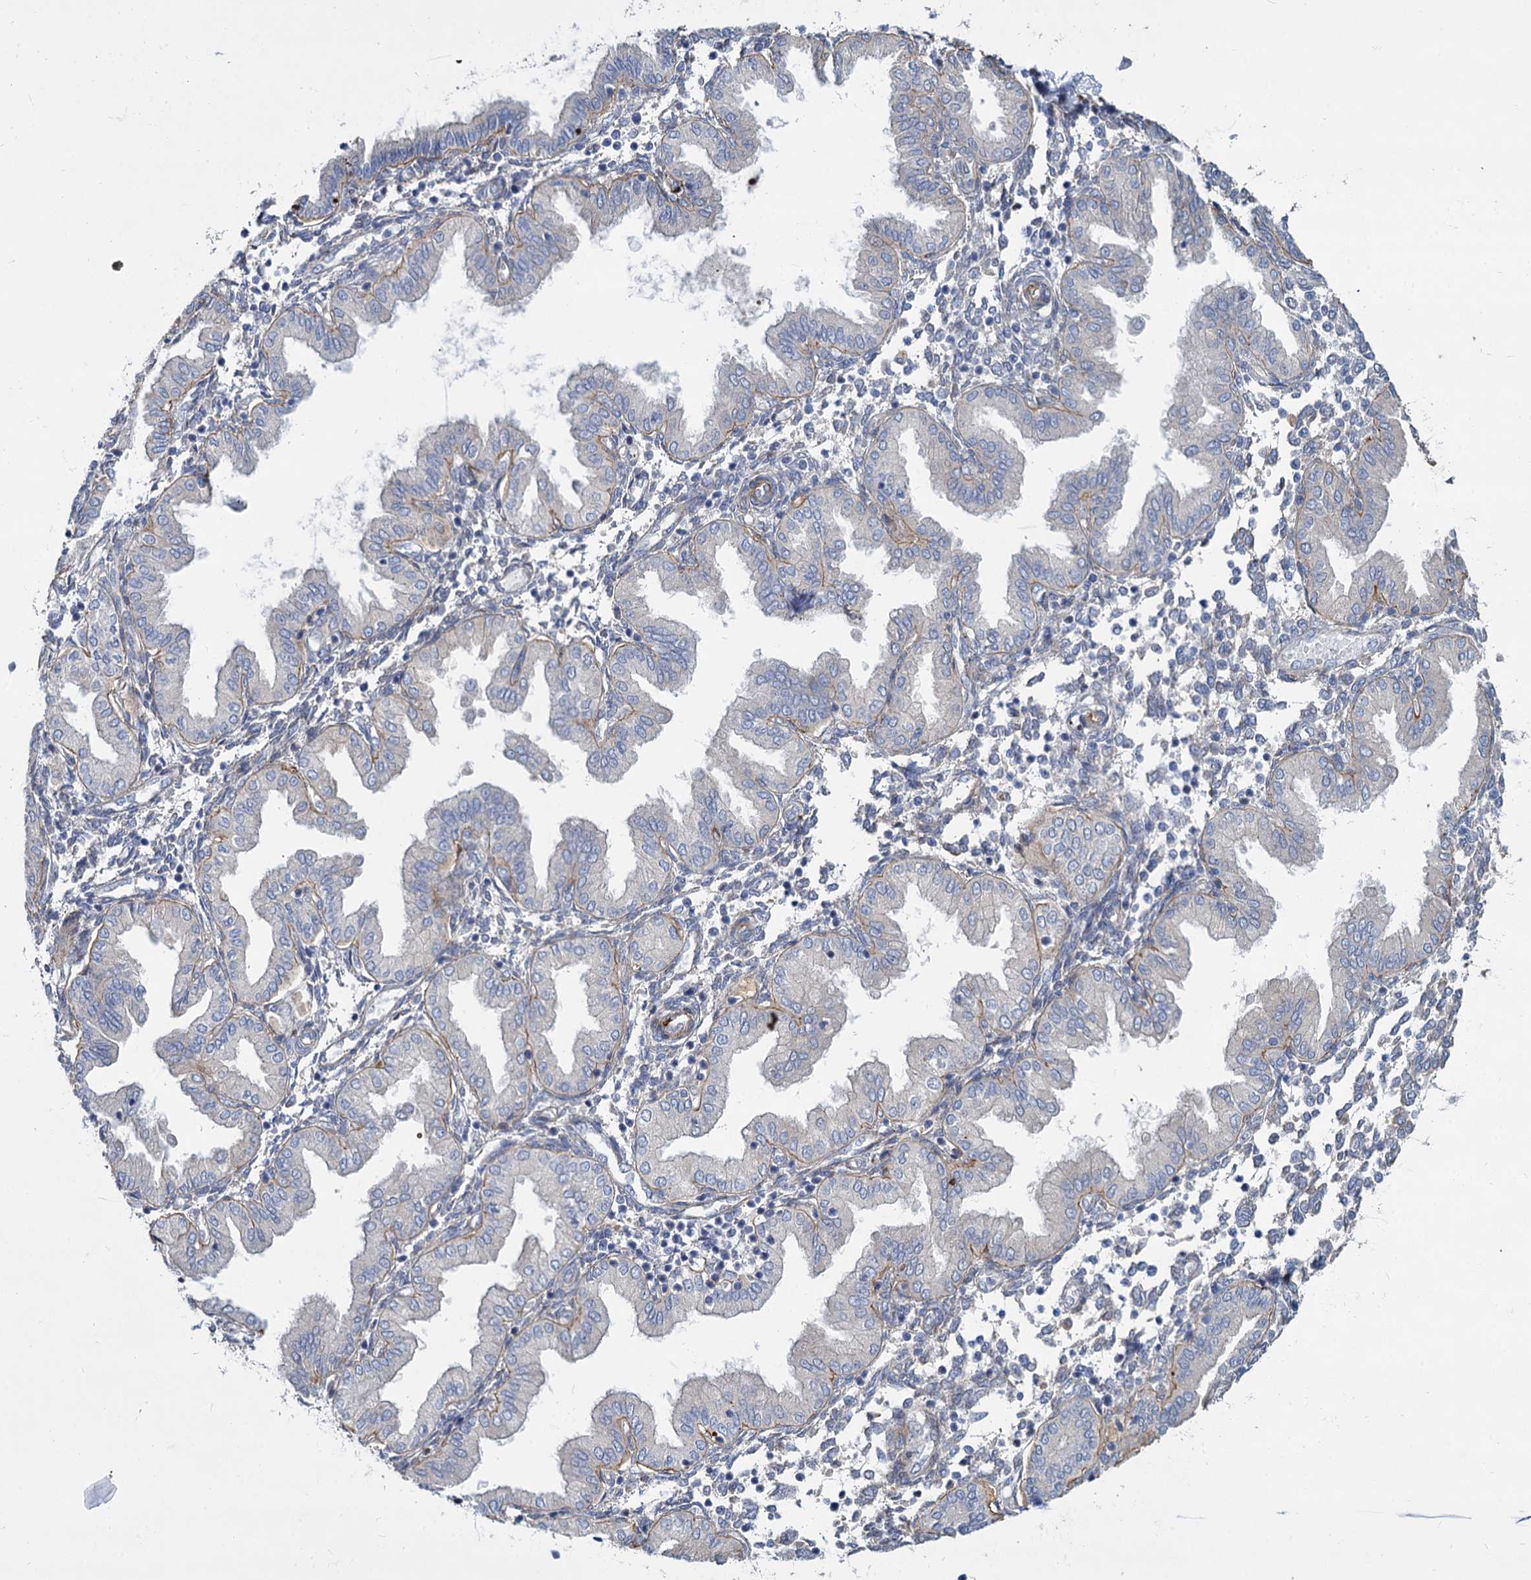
{"staining": {"intensity": "negative", "quantity": "none", "location": "none"}, "tissue": "endometrium", "cell_type": "Cells in endometrial stroma", "image_type": "normal", "snomed": [{"axis": "morphology", "description": "Normal tissue, NOS"}, {"axis": "topography", "description": "Endometrium"}], "caption": "DAB (3,3'-diaminobenzidine) immunohistochemical staining of unremarkable endometrium exhibits no significant staining in cells in endometrial stroma. Nuclei are stained in blue.", "gene": "TRIM77", "patient": {"sex": "female", "age": 53}}